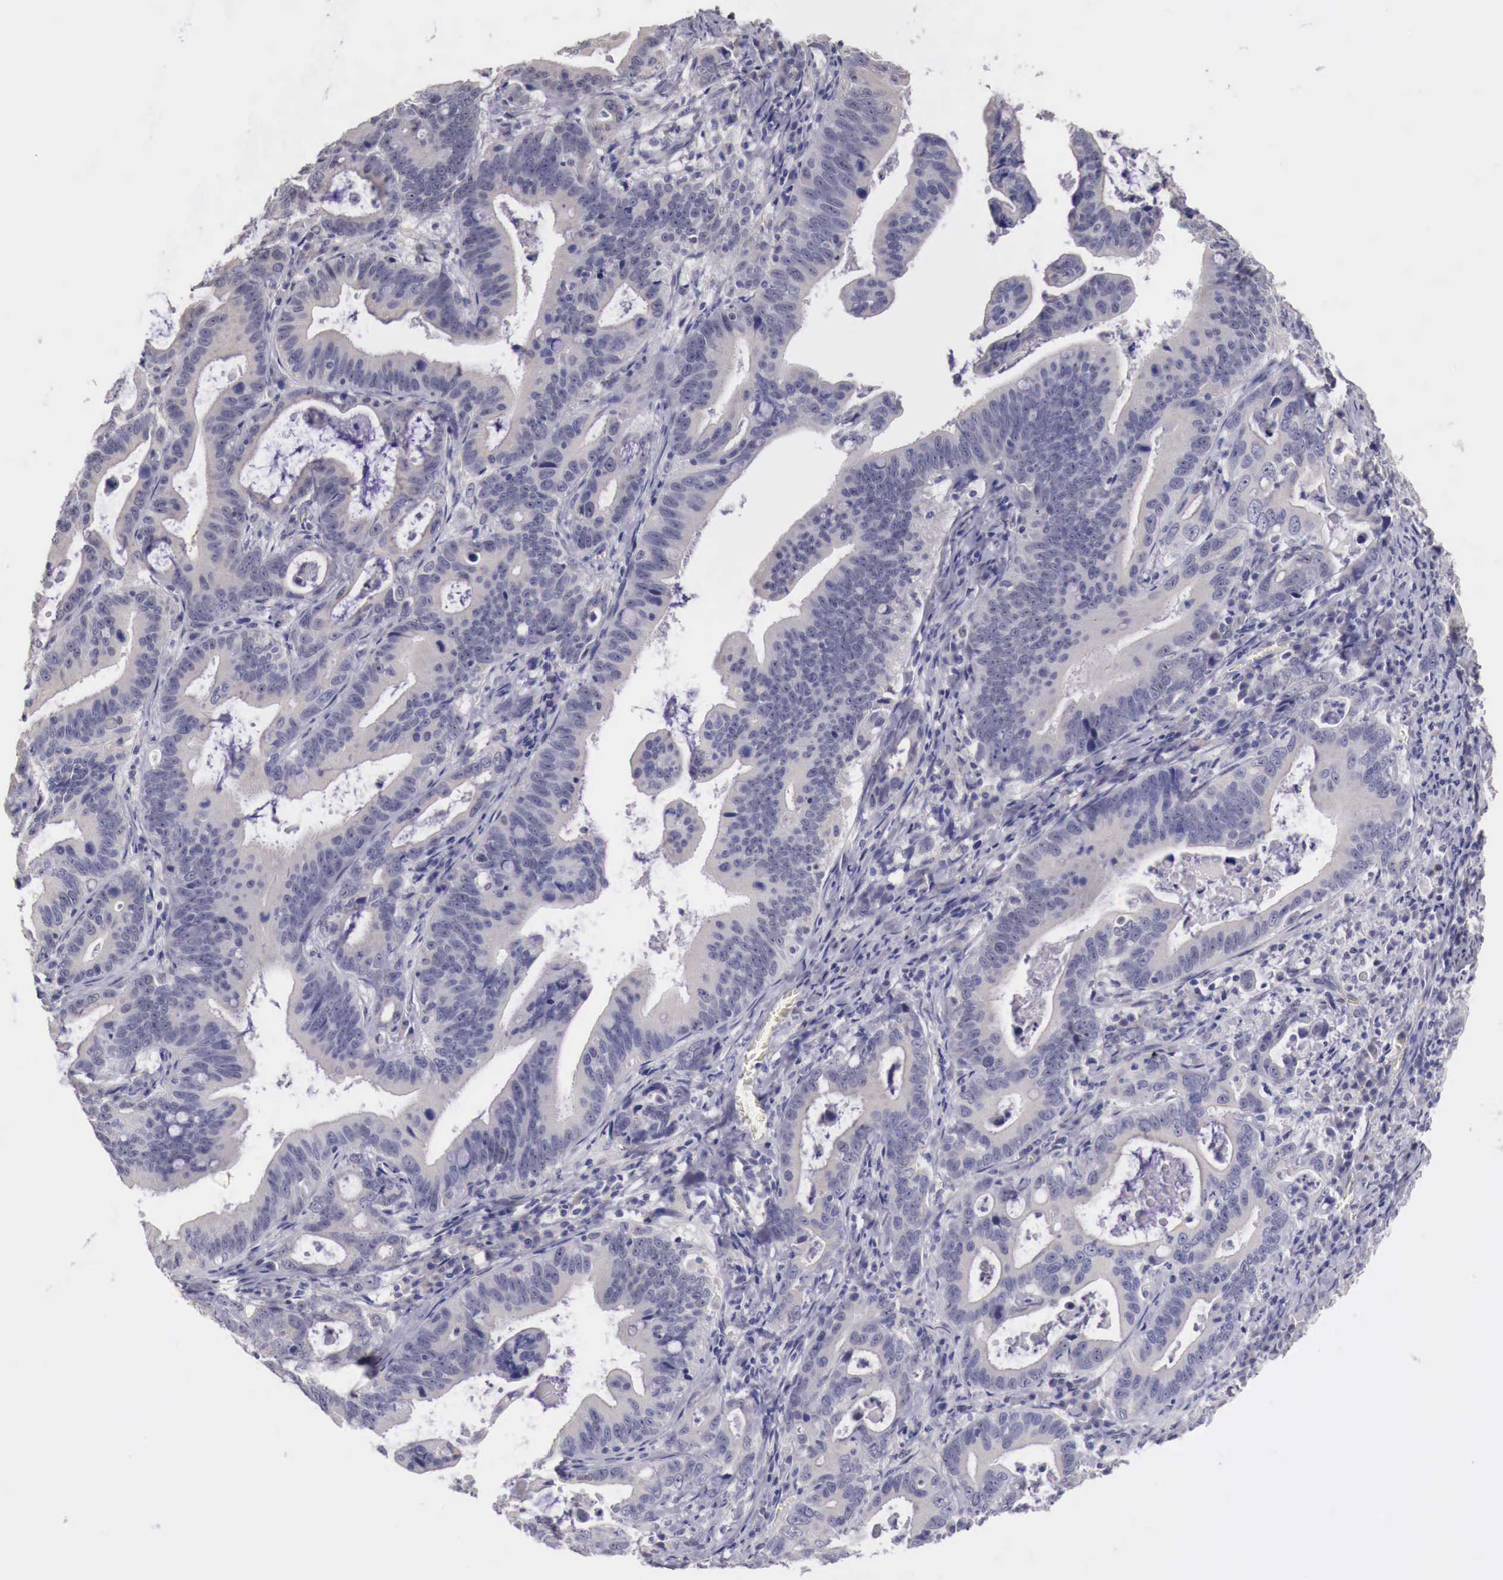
{"staining": {"intensity": "negative", "quantity": "none", "location": "none"}, "tissue": "stomach cancer", "cell_type": "Tumor cells", "image_type": "cancer", "snomed": [{"axis": "morphology", "description": "Adenocarcinoma, NOS"}, {"axis": "topography", "description": "Stomach, upper"}], "caption": "IHC micrograph of stomach cancer stained for a protein (brown), which shows no expression in tumor cells.", "gene": "ENOX2", "patient": {"sex": "male", "age": 63}}